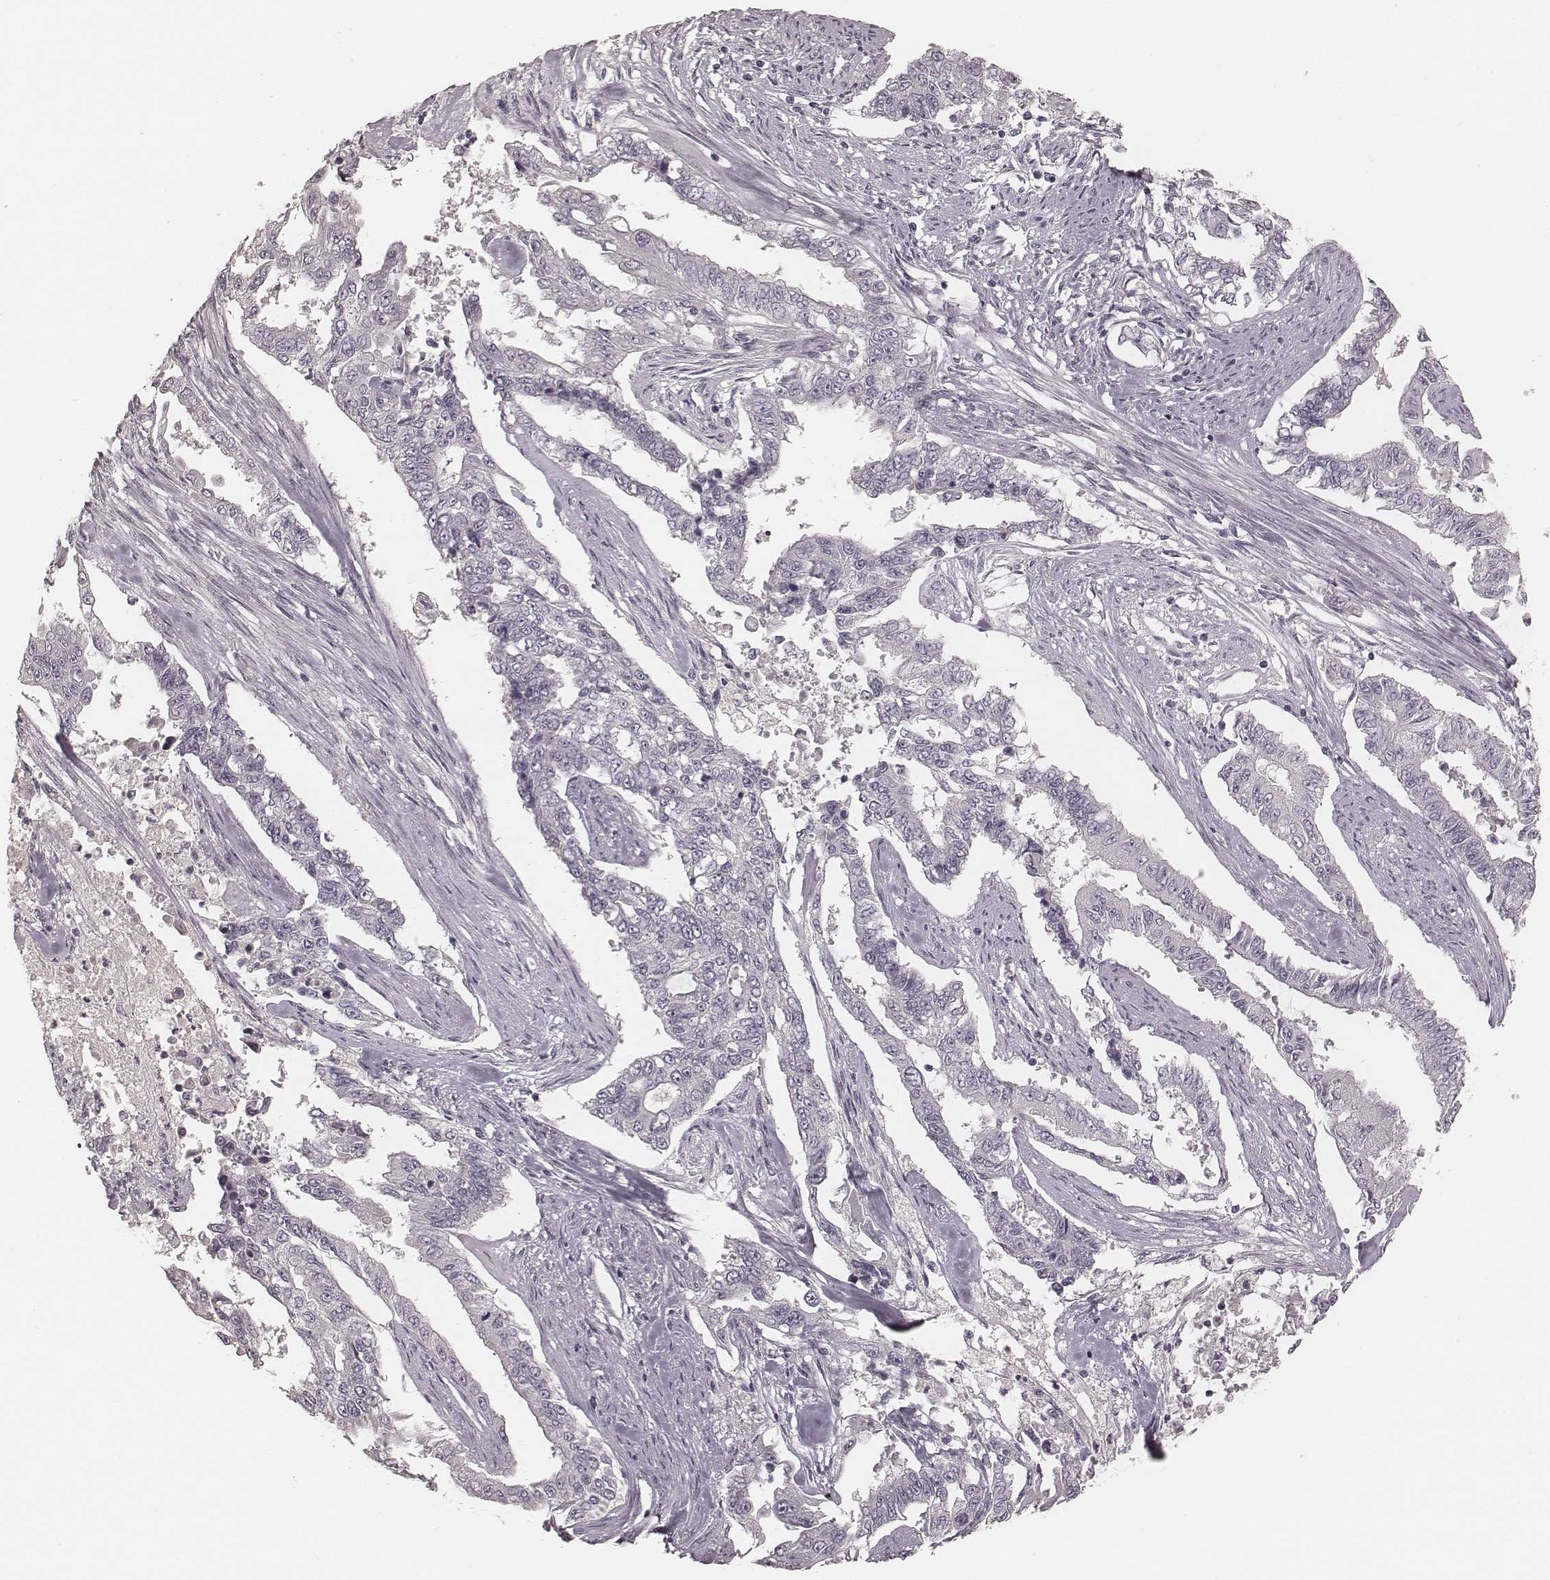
{"staining": {"intensity": "negative", "quantity": "none", "location": "none"}, "tissue": "endometrial cancer", "cell_type": "Tumor cells", "image_type": "cancer", "snomed": [{"axis": "morphology", "description": "Adenocarcinoma, NOS"}, {"axis": "topography", "description": "Uterus"}], "caption": "Immunohistochemistry (IHC) photomicrograph of neoplastic tissue: endometrial adenocarcinoma stained with DAB exhibits no significant protein positivity in tumor cells.", "gene": "SMIM24", "patient": {"sex": "female", "age": 59}}